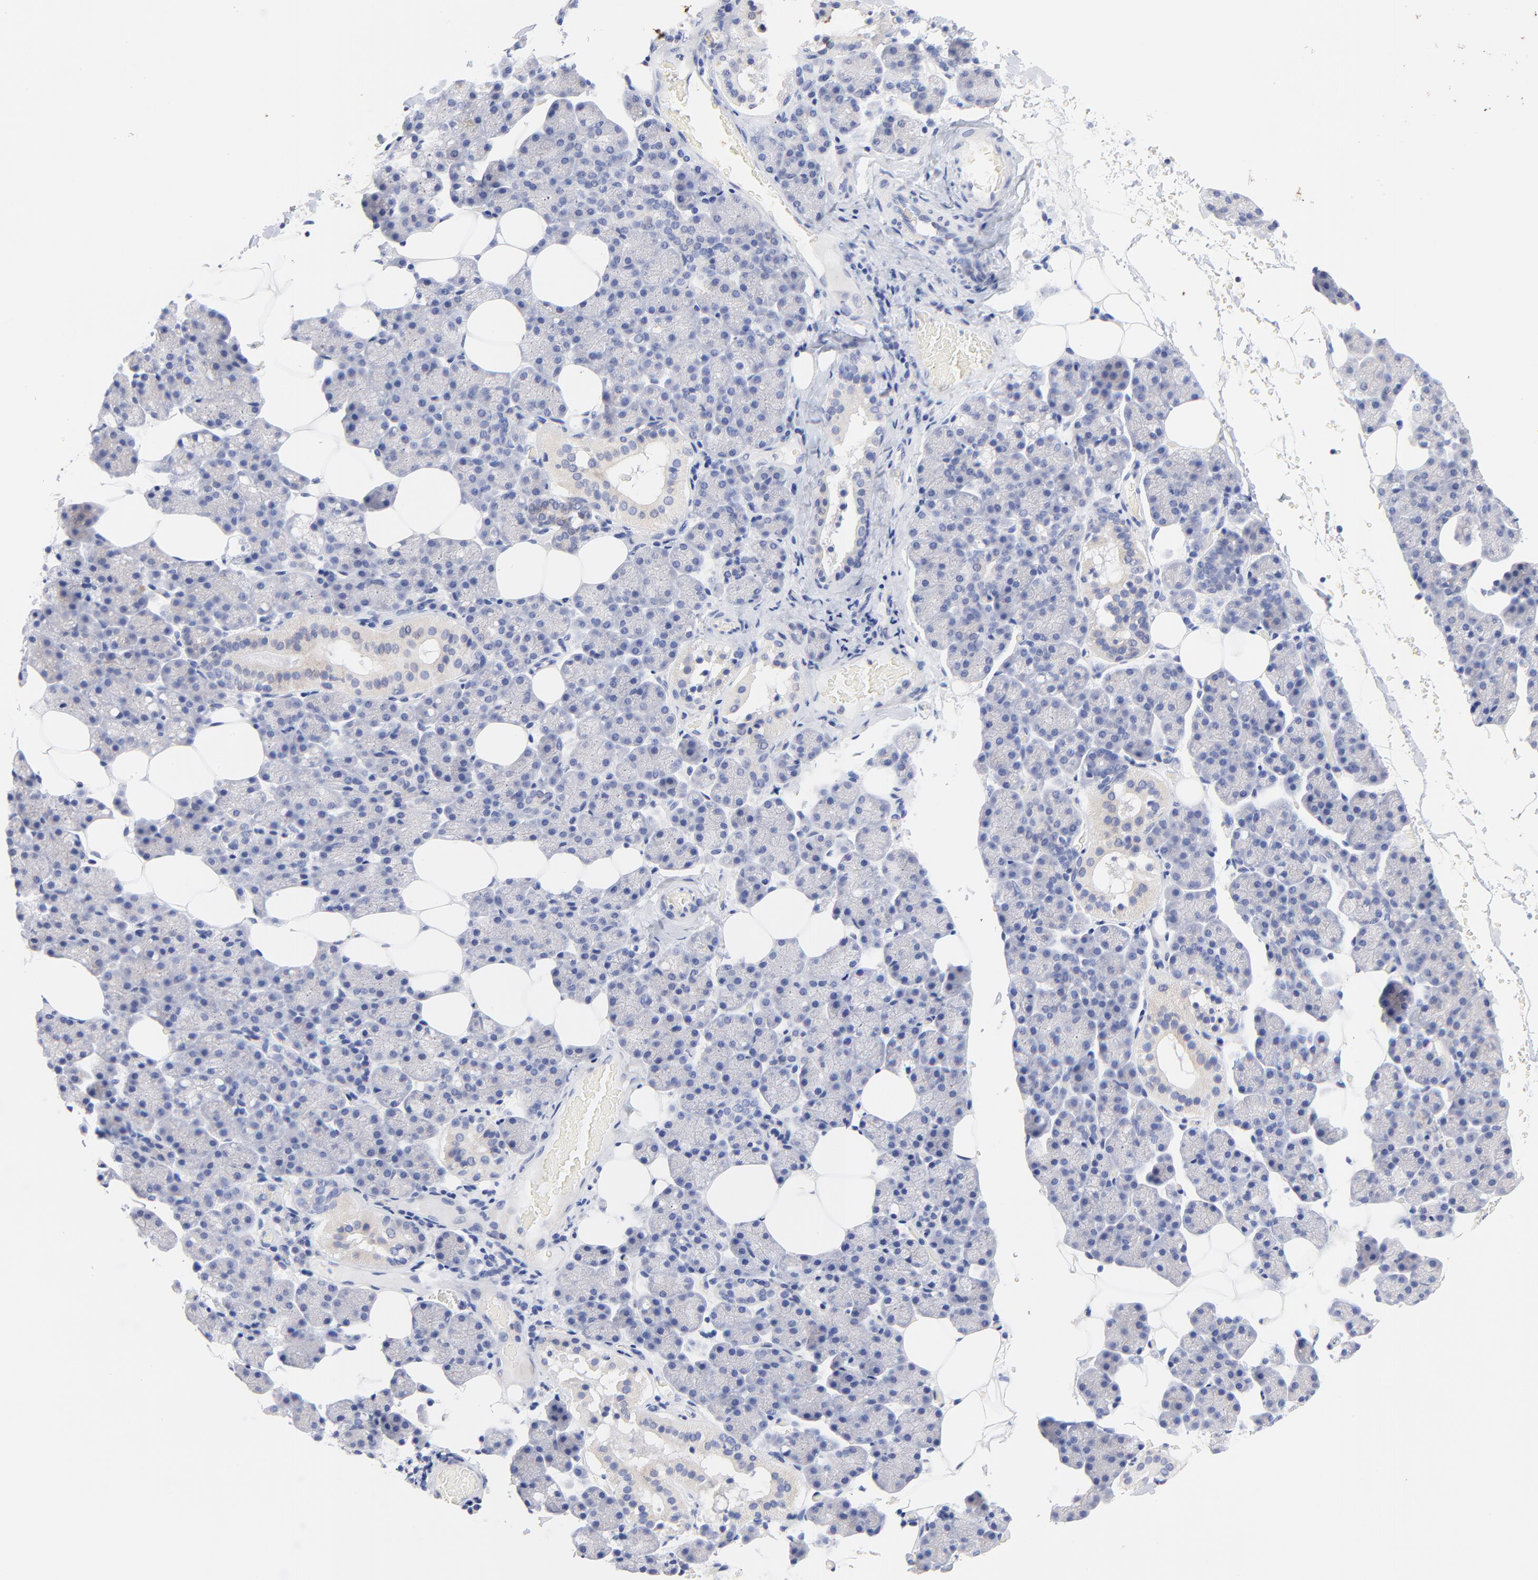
{"staining": {"intensity": "negative", "quantity": "none", "location": "none"}, "tissue": "salivary gland", "cell_type": "Glandular cells", "image_type": "normal", "snomed": [{"axis": "morphology", "description": "Normal tissue, NOS"}, {"axis": "topography", "description": "Lymph node"}, {"axis": "topography", "description": "Salivary gland"}], "caption": "Glandular cells show no significant protein staining in unremarkable salivary gland.", "gene": "FBXO10", "patient": {"sex": "male", "age": 8}}